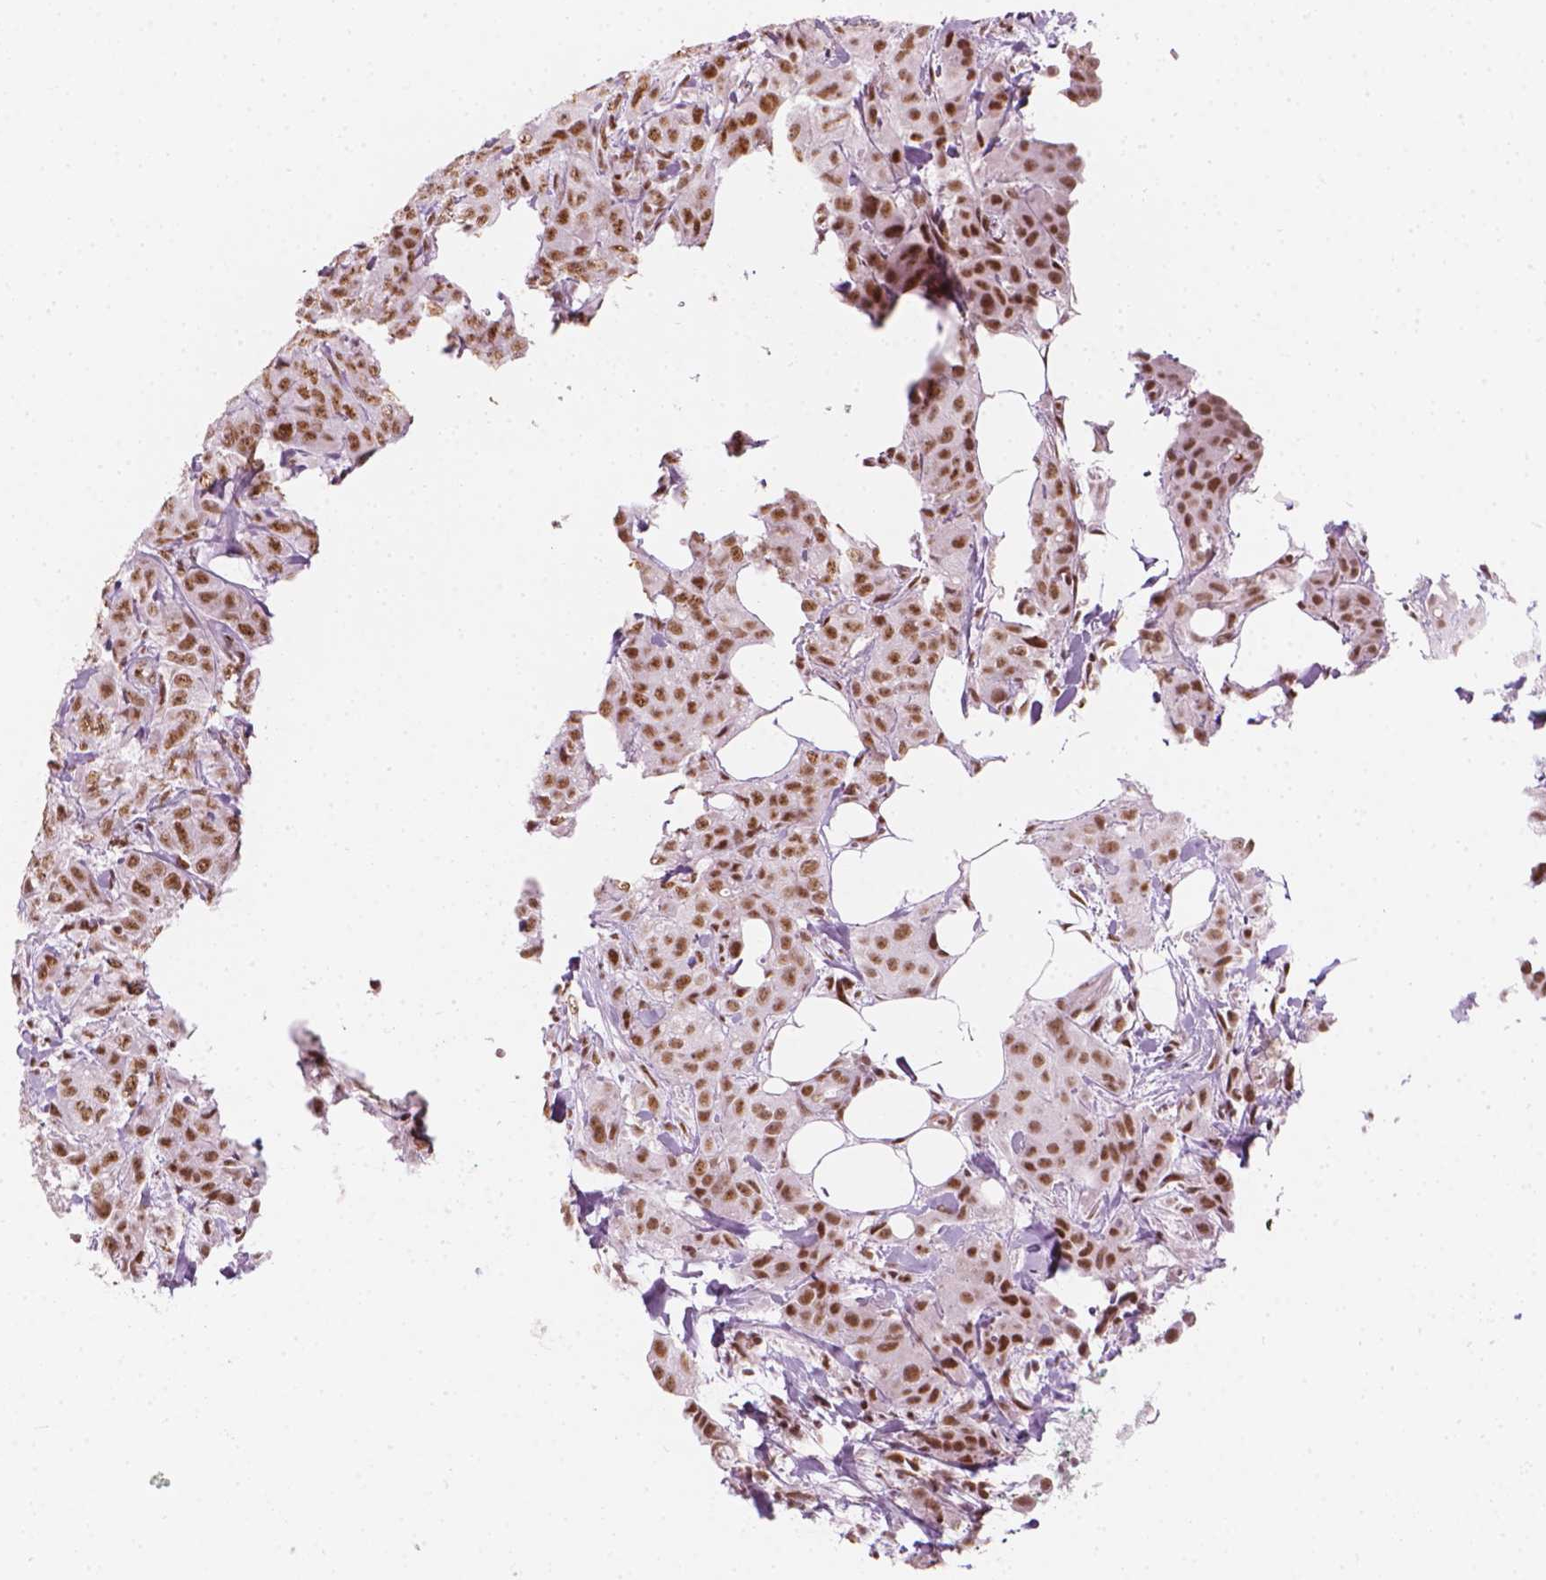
{"staining": {"intensity": "moderate", "quantity": ">75%", "location": "nuclear"}, "tissue": "breast cancer", "cell_type": "Tumor cells", "image_type": "cancer", "snomed": [{"axis": "morphology", "description": "Duct carcinoma"}, {"axis": "topography", "description": "Breast"}], "caption": "This is an image of immunohistochemistry staining of breast intraductal carcinoma, which shows moderate staining in the nuclear of tumor cells.", "gene": "ELF2", "patient": {"sex": "female", "age": 43}}